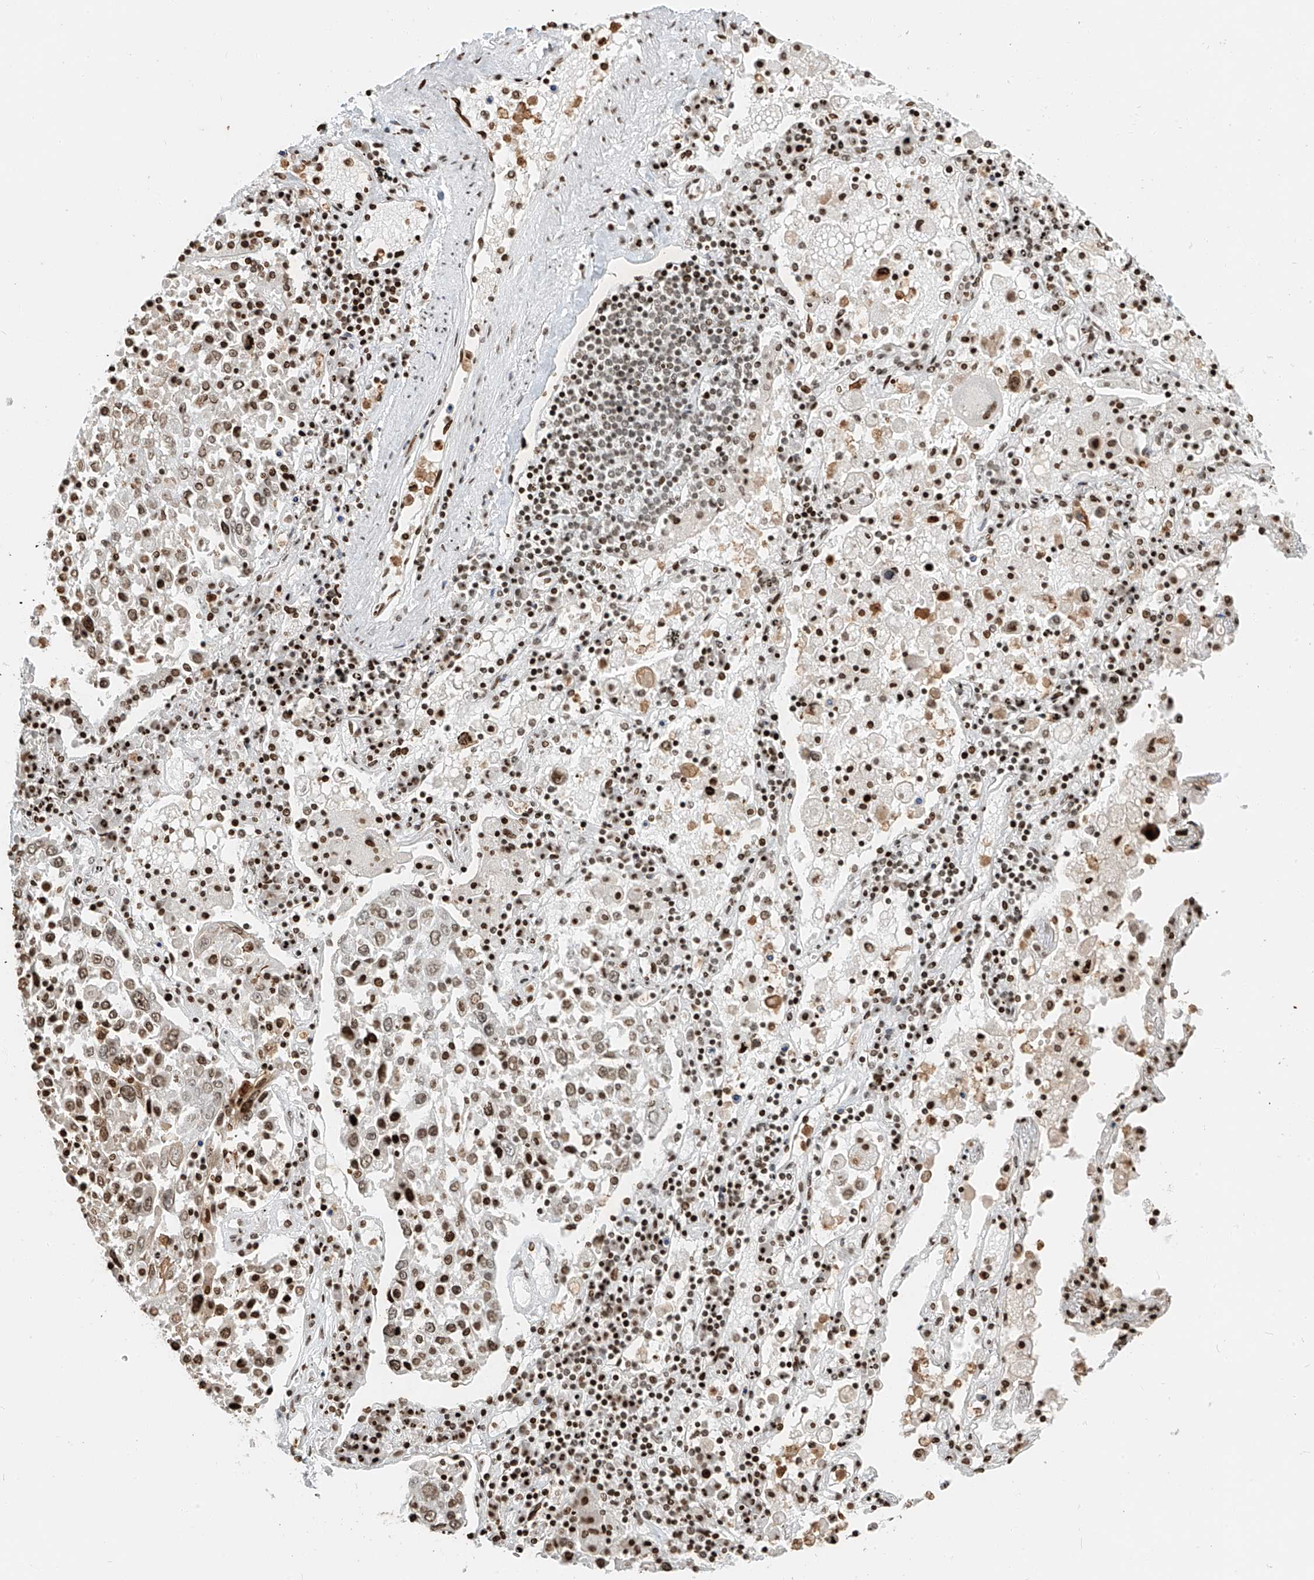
{"staining": {"intensity": "weak", "quantity": ">75%", "location": "nuclear"}, "tissue": "lung cancer", "cell_type": "Tumor cells", "image_type": "cancer", "snomed": [{"axis": "morphology", "description": "Squamous cell carcinoma, NOS"}, {"axis": "topography", "description": "Lung"}], "caption": "This image shows immunohistochemistry staining of human squamous cell carcinoma (lung), with low weak nuclear positivity in approximately >75% of tumor cells.", "gene": "C17orf58", "patient": {"sex": "male", "age": 65}}